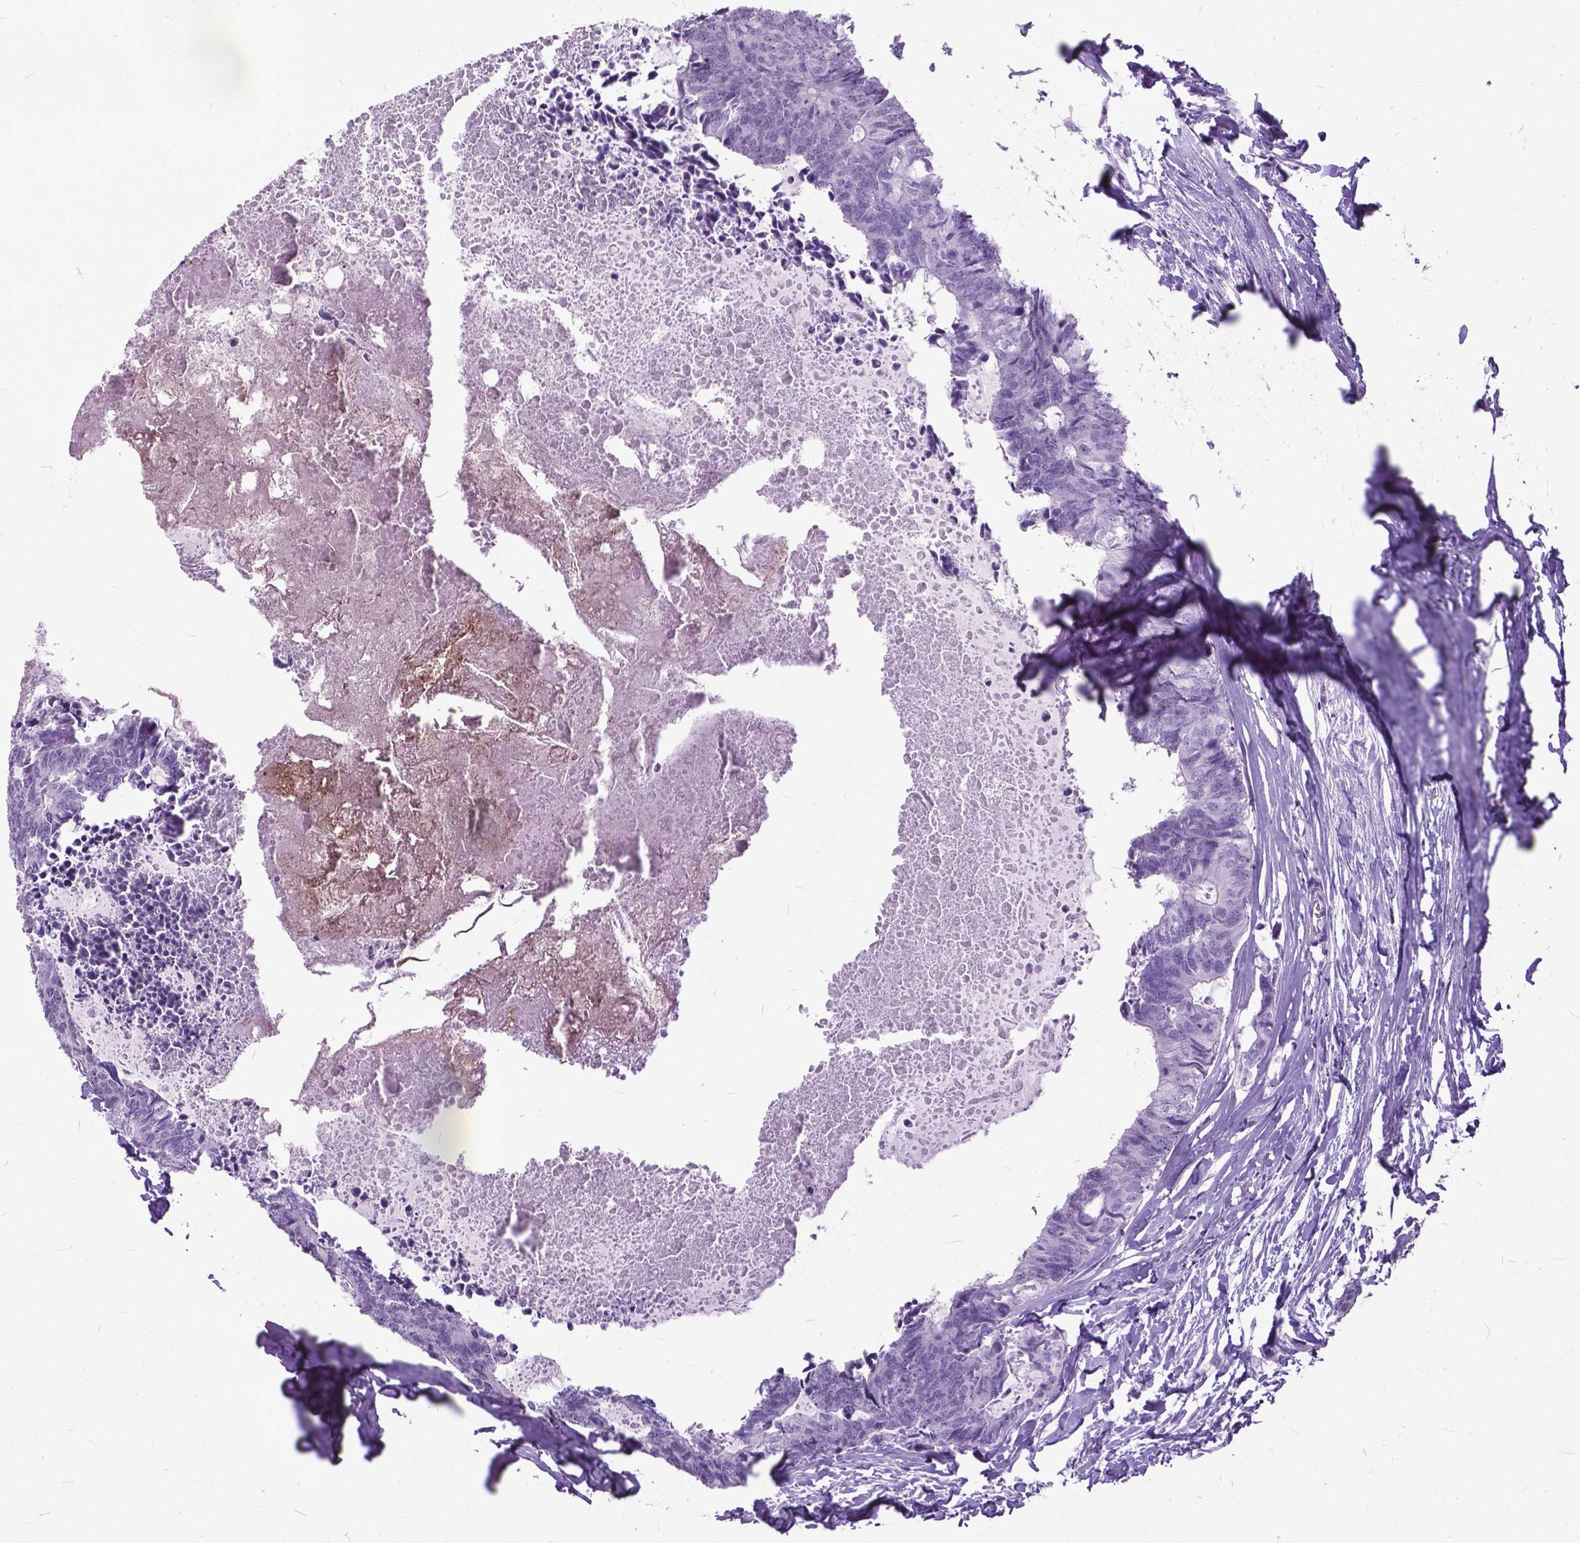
{"staining": {"intensity": "negative", "quantity": "none", "location": "none"}, "tissue": "colorectal cancer", "cell_type": "Tumor cells", "image_type": "cancer", "snomed": [{"axis": "morphology", "description": "Adenocarcinoma, NOS"}, {"axis": "topography", "description": "Colon"}, {"axis": "topography", "description": "Rectum"}], "caption": "High power microscopy micrograph of an IHC photomicrograph of colorectal cancer (adenocarcinoma), revealing no significant staining in tumor cells.", "gene": "MARCHF10", "patient": {"sex": "male", "age": 57}}